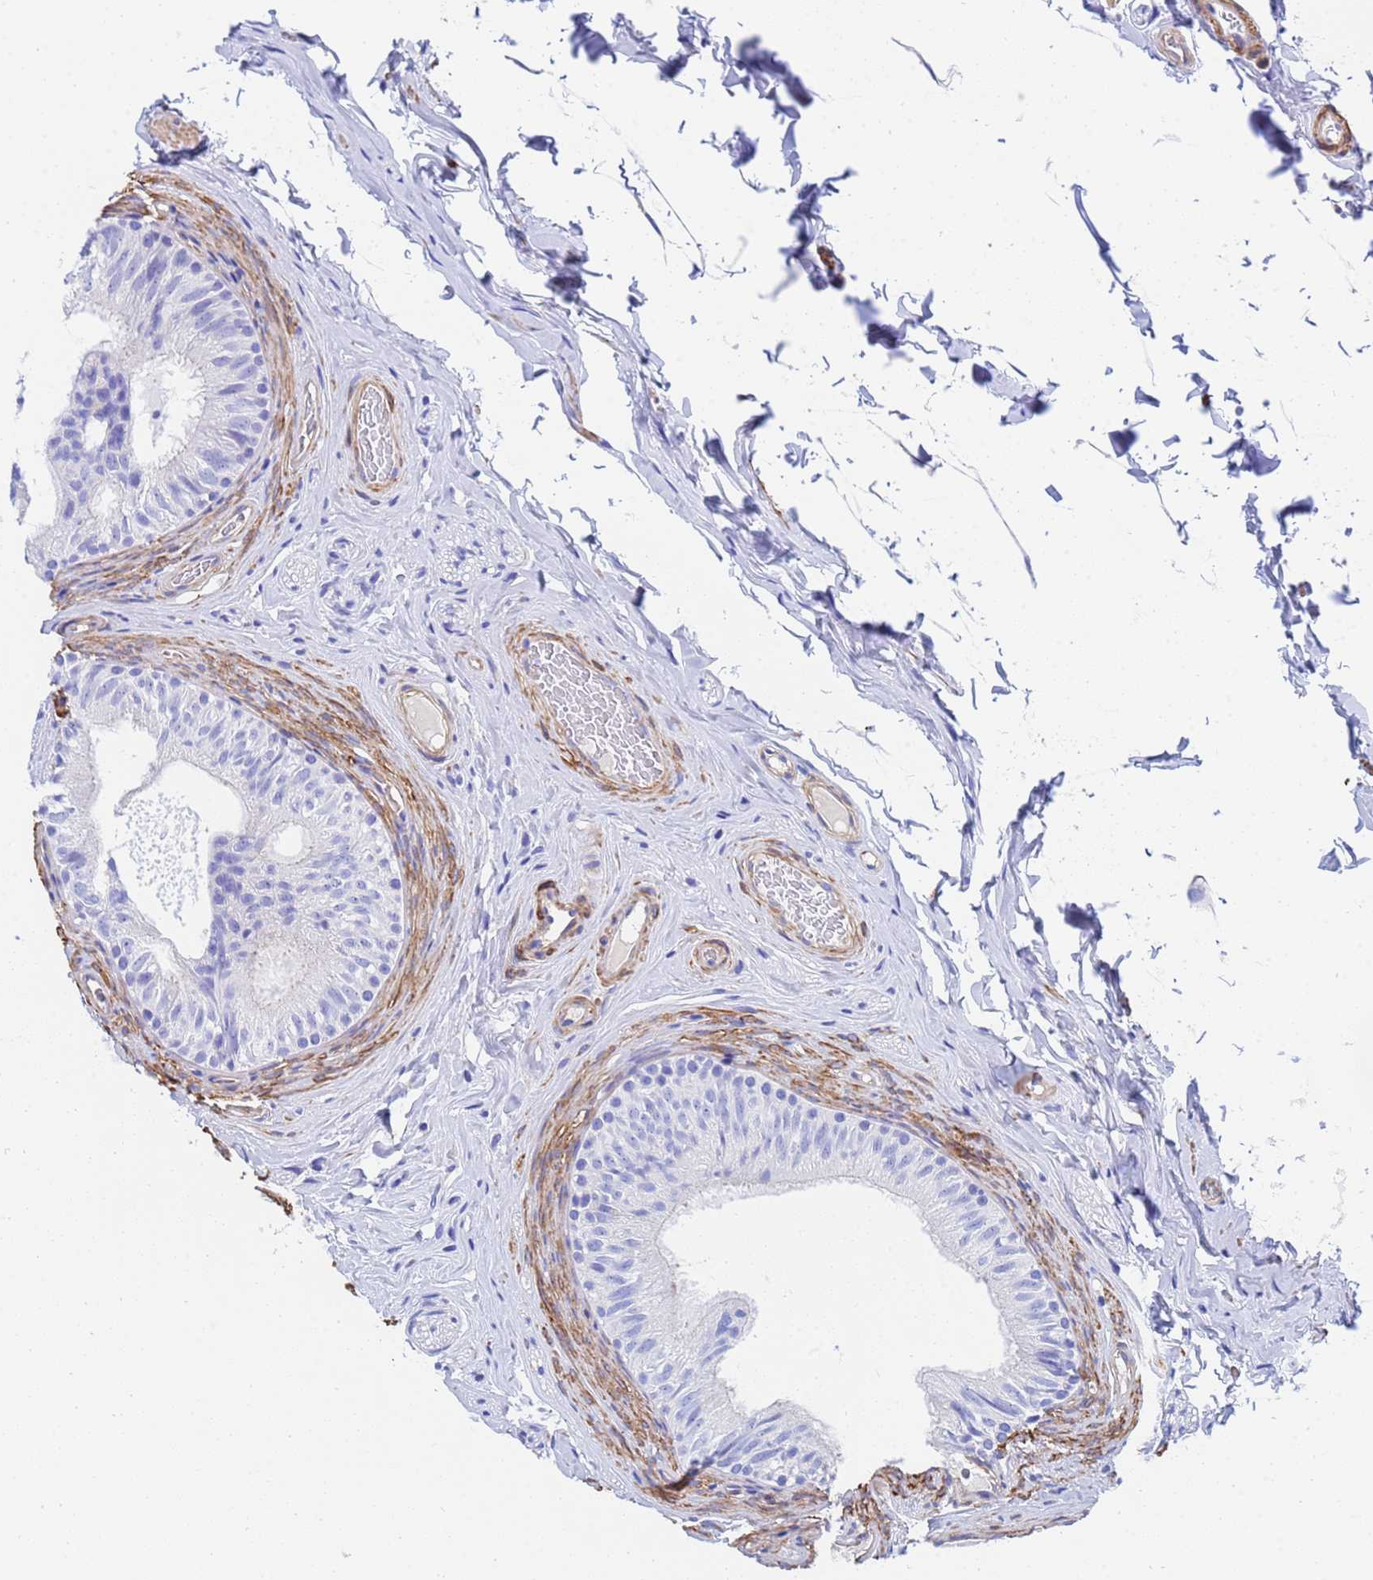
{"staining": {"intensity": "negative", "quantity": "none", "location": "none"}, "tissue": "epididymis", "cell_type": "Glandular cells", "image_type": "normal", "snomed": [{"axis": "morphology", "description": "Normal tissue, NOS"}, {"axis": "topography", "description": "Epididymis"}], "caption": "An immunohistochemistry (IHC) micrograph of benign epididymis is shown. There is no staining in glandular cells of epididymis. The staining was performed using DAB to visualize the protein expression in brown, while the nuclei were stained in blue with hematoxylin (Magnification: 20x).", "gene": "CST1", "patient": {"sex": "male", "age": 34}}